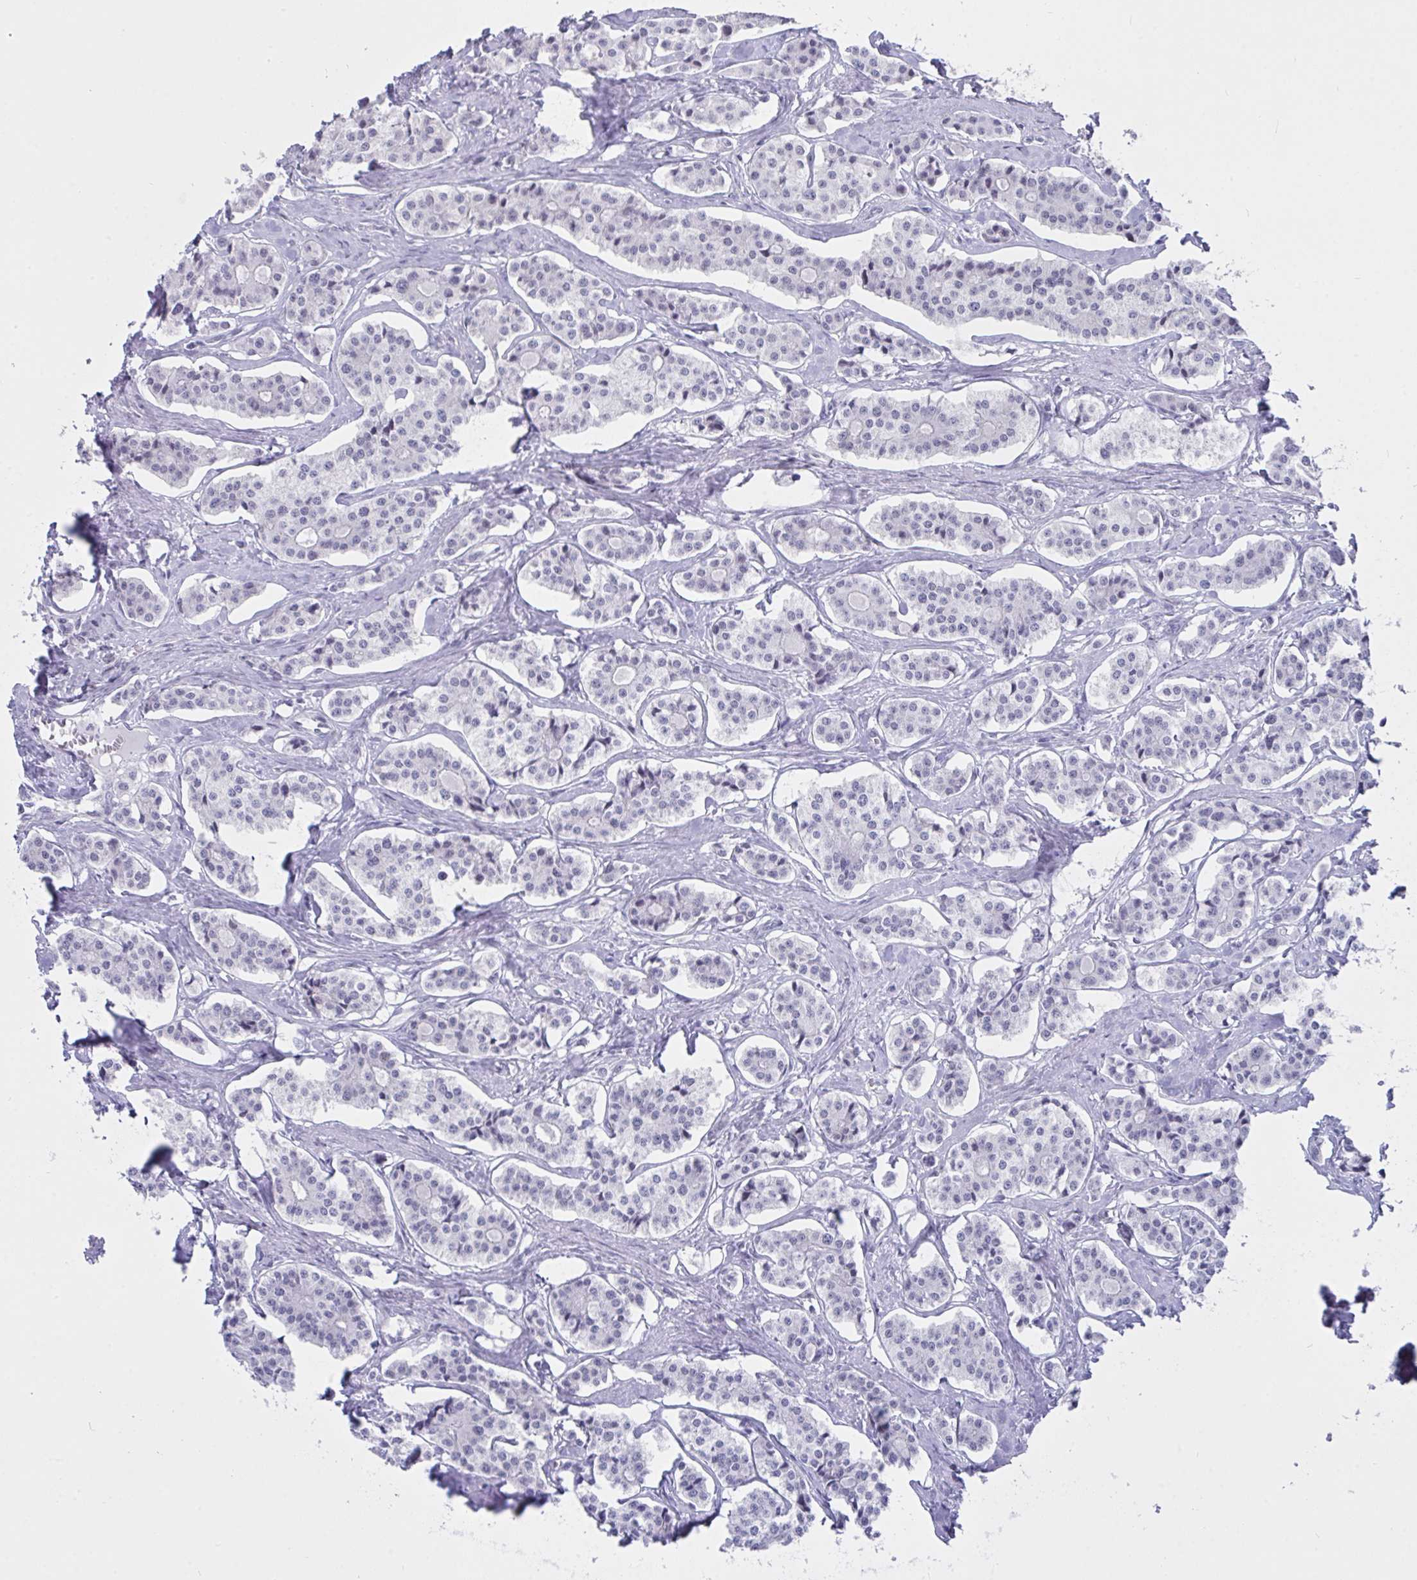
{"staining": {"intensity": "negative", "quantity": "none", "location": "none"}, "tissue": "carcinoid", "cell_type": "Tumor cells", "image_type": "cancer", "snomed": [{"axis": "morphology", "description": "Carcinoid, malignant, NOS"}, {"axis": "topography", "description": "Small intestine"}], "caption": "This image is of carcinoid stained with IHC to label a protein in brown with the nuclei are counter-stained blue. There is no positivity in tumor cells. The staining was performed using DAB to visualize the protein expression in brown, while the nuclei were stained in blue with hematoxylin (Magnification: 20x).", "gene": "FBXL22", "patient": {"sex": "male", "age": 63}}